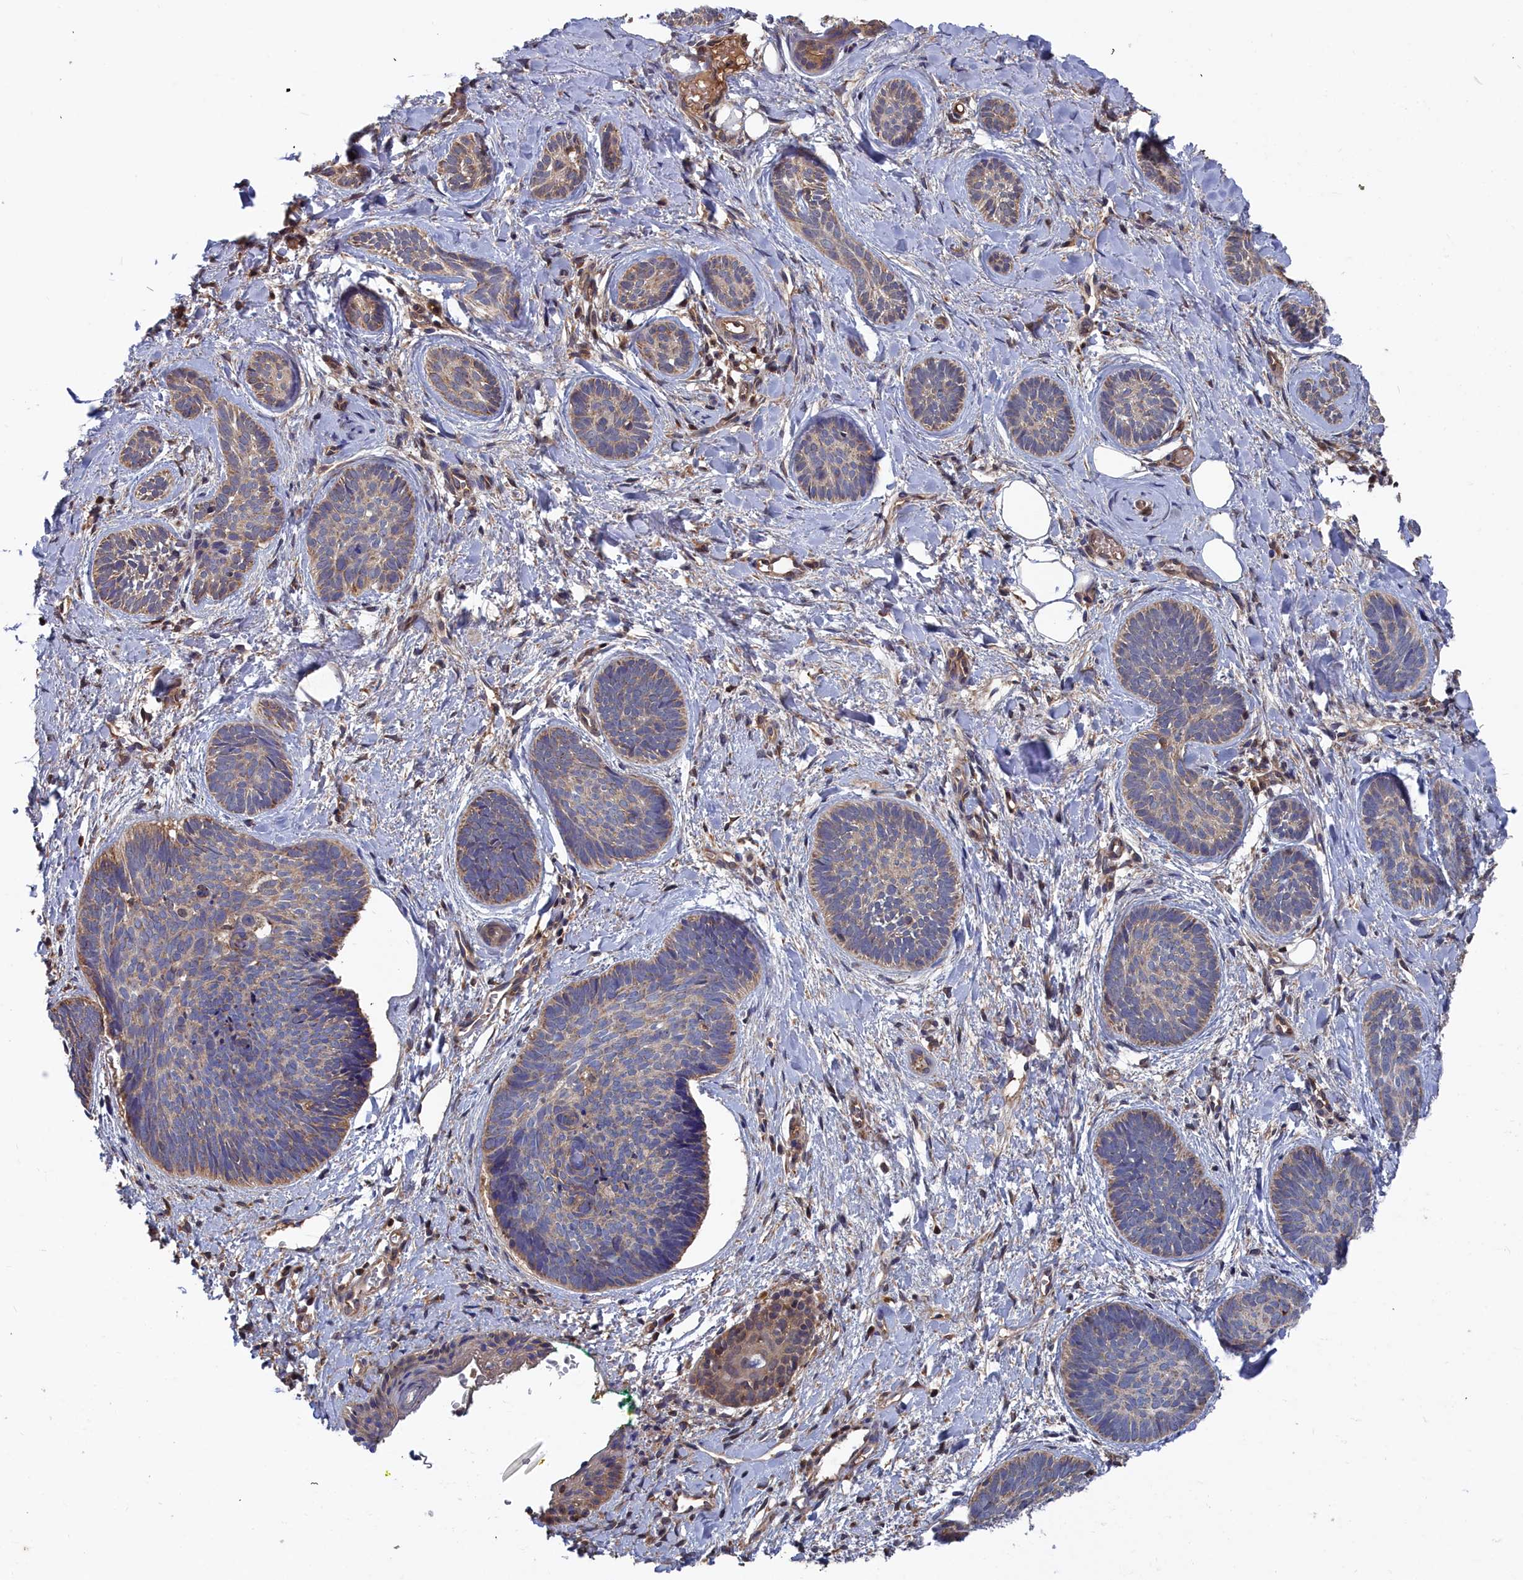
{"staining": {"intensity": "weak", "quantity": ">75%", "location": "cytoplasmic/membranous"}, "tissue": "skin cancer", "cell_type": "Tumor cells", "image_type": "cancer", "snomed": [{"axis": "morphology", "description": "Basal cell carcinoma"}, {"axis": "topography", "description": "Skin"}], "caption": "A brown stain labels weak cytoplasmic/membranous positivity of a protein in skin basal cell carcinoma tumor cells.", "gene": "GFRA2", "patient": {"sex": "female", "age": 81}}